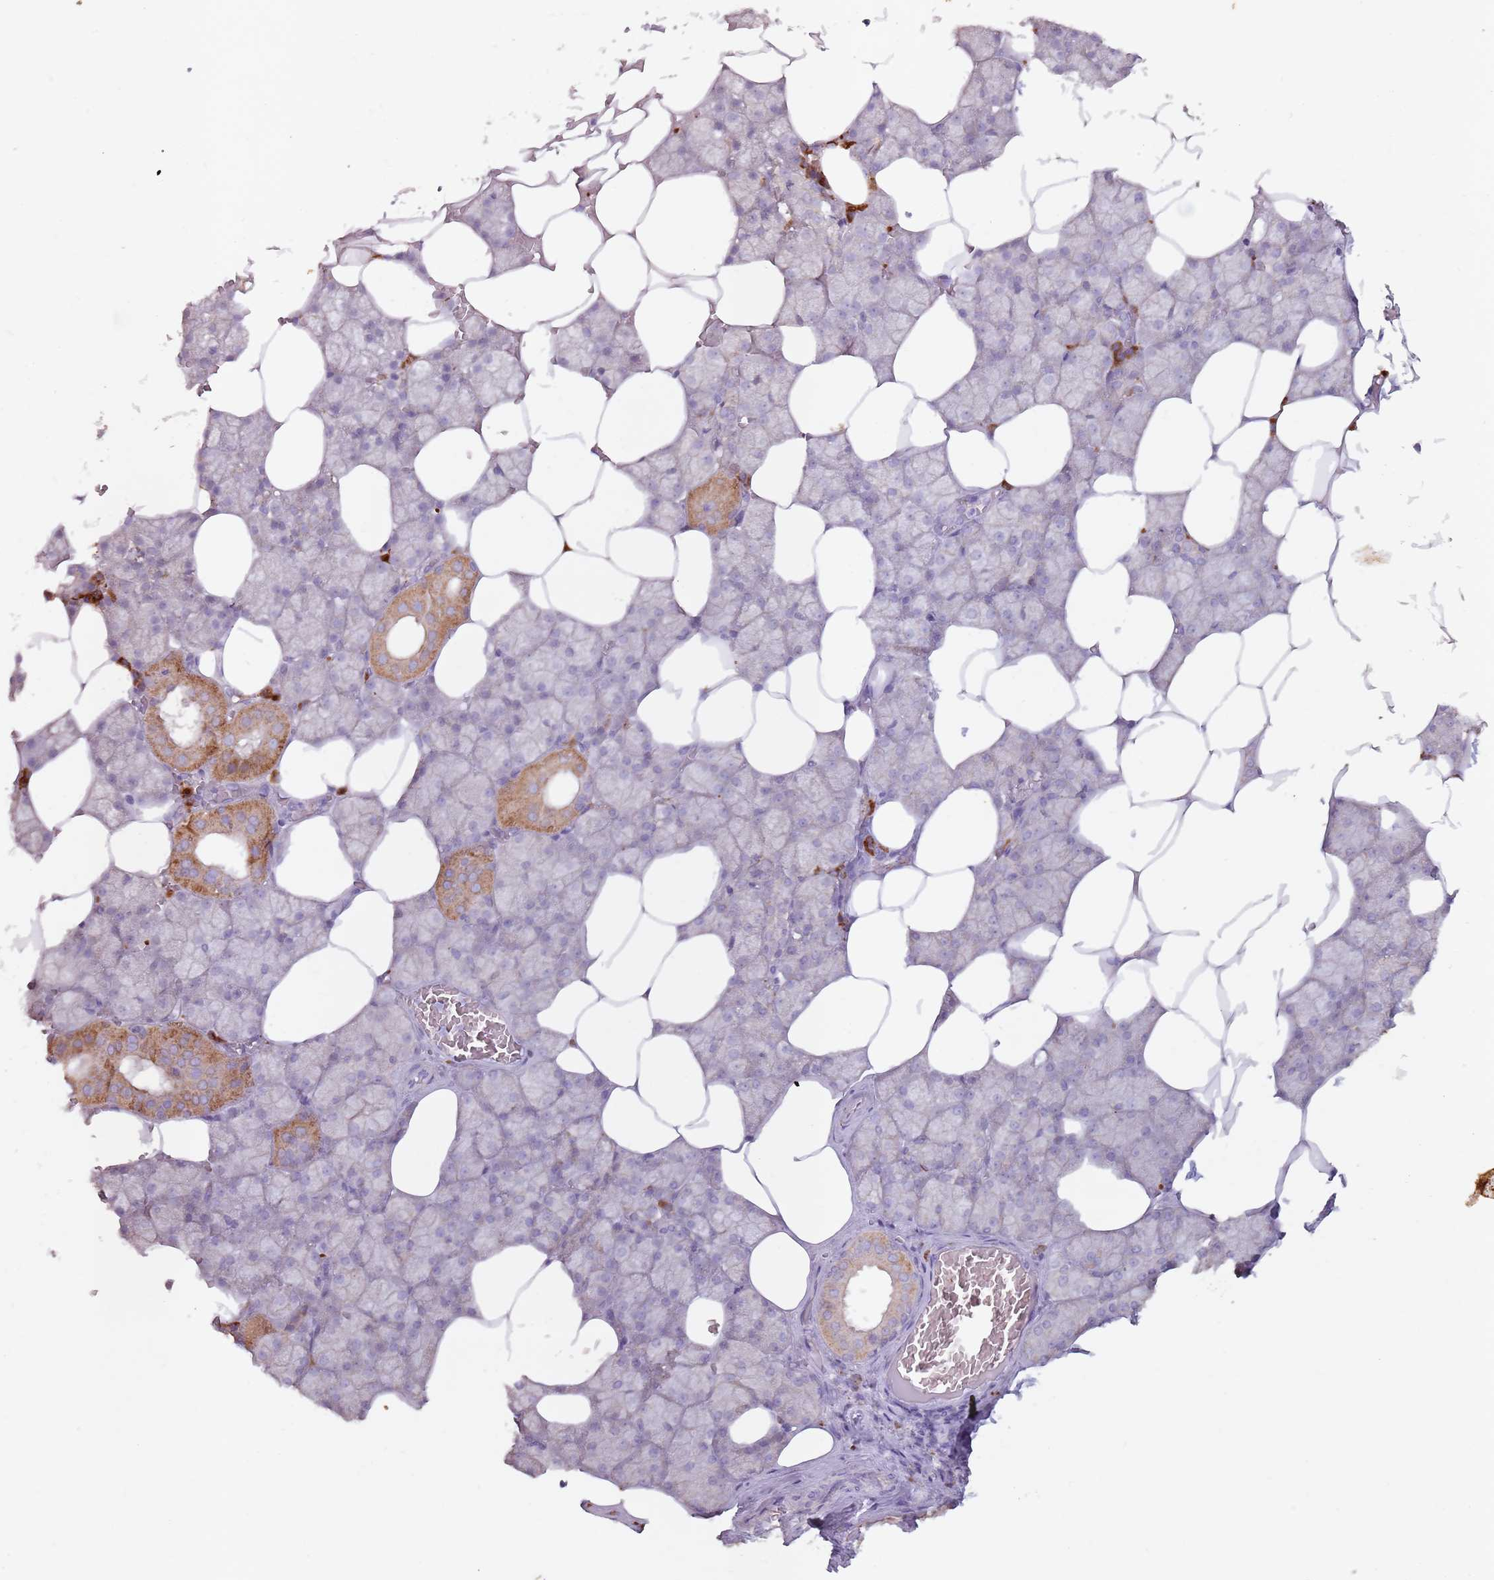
{"staining": {"intensity": "moderate", "quantity": "<25%", "location": "cytoplasmic/membranous"}, "tissue": "salivary gland", "cell_type": "Glandular cells", "image_type": "normal", "snomed": [{"axis": "morphology", "description": "Normal tissue, NOS"}, {"axis": "topography", "description": "Salivary gland"}], "caption": "Immunohistochemical staining of benign human salivary gland demonstrates moderate cytoplasmic/membranous protein positivity in about <25% of glandular cells. The protein of interest is stained brown, and the nuclei are stained in blue (DAB (3,3'-diaminobenzidine) IHC with brightfield microscopy, high magnification).", "gene": "STYK1", "patient": {"sex": "male", "age": 62}}